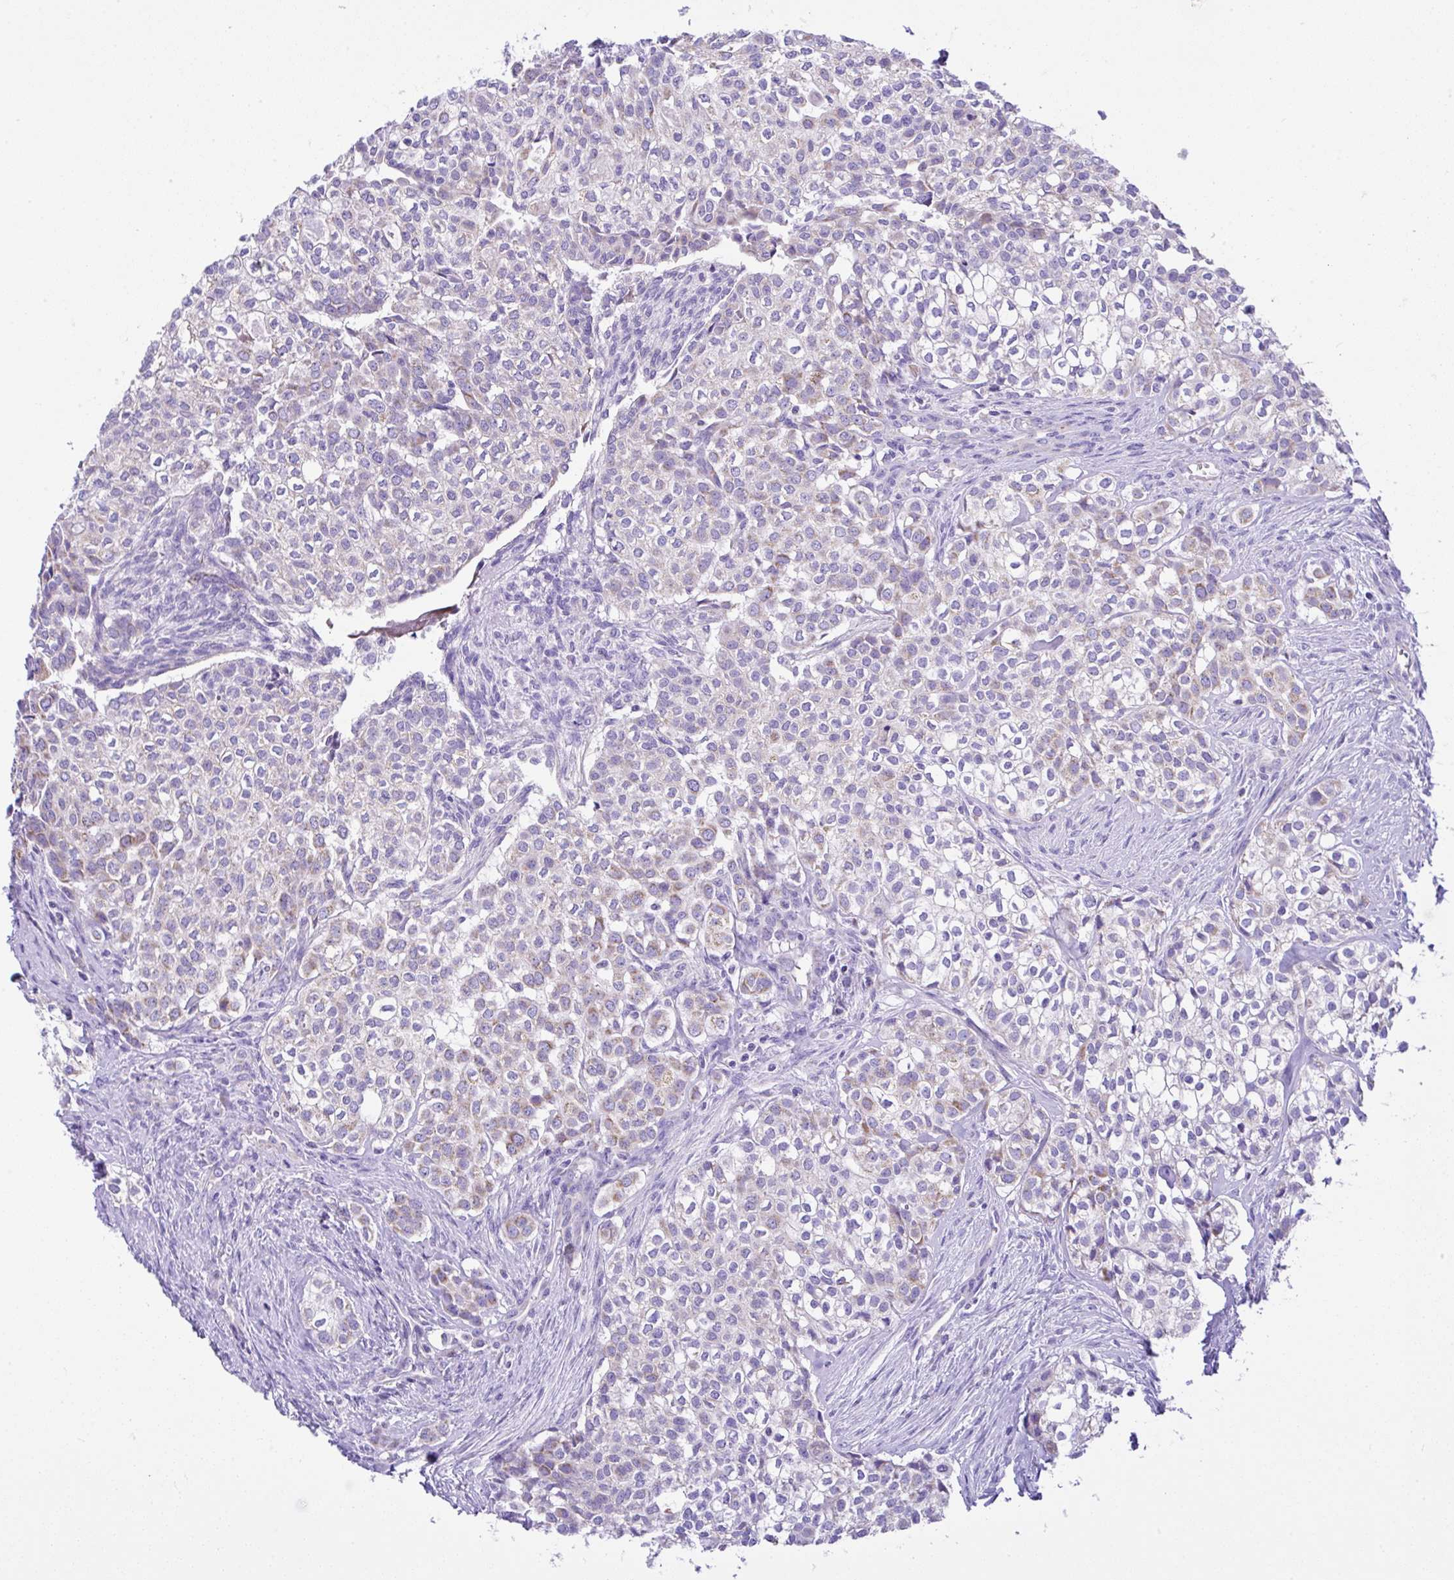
{"staining": {"intensity": "weak", "quantity": "<25%", "location": "cytoplasmic/membranous"}, "tissue": "head and neck cancer", "cell_type": "Tumor cells", "image_type": "cancer", "snomed": [{"axis": "morphology", "description": "Adenocarcinoma, NOS"}, {"axis": "topography", "description": "Head-Neck"}], "caption": "Tumor cells show no significant protein expression in head and neck cancer (adenocarcinoma).", "gene": "SLC13A1", "patient": {"sex": "male", "age": 81}}